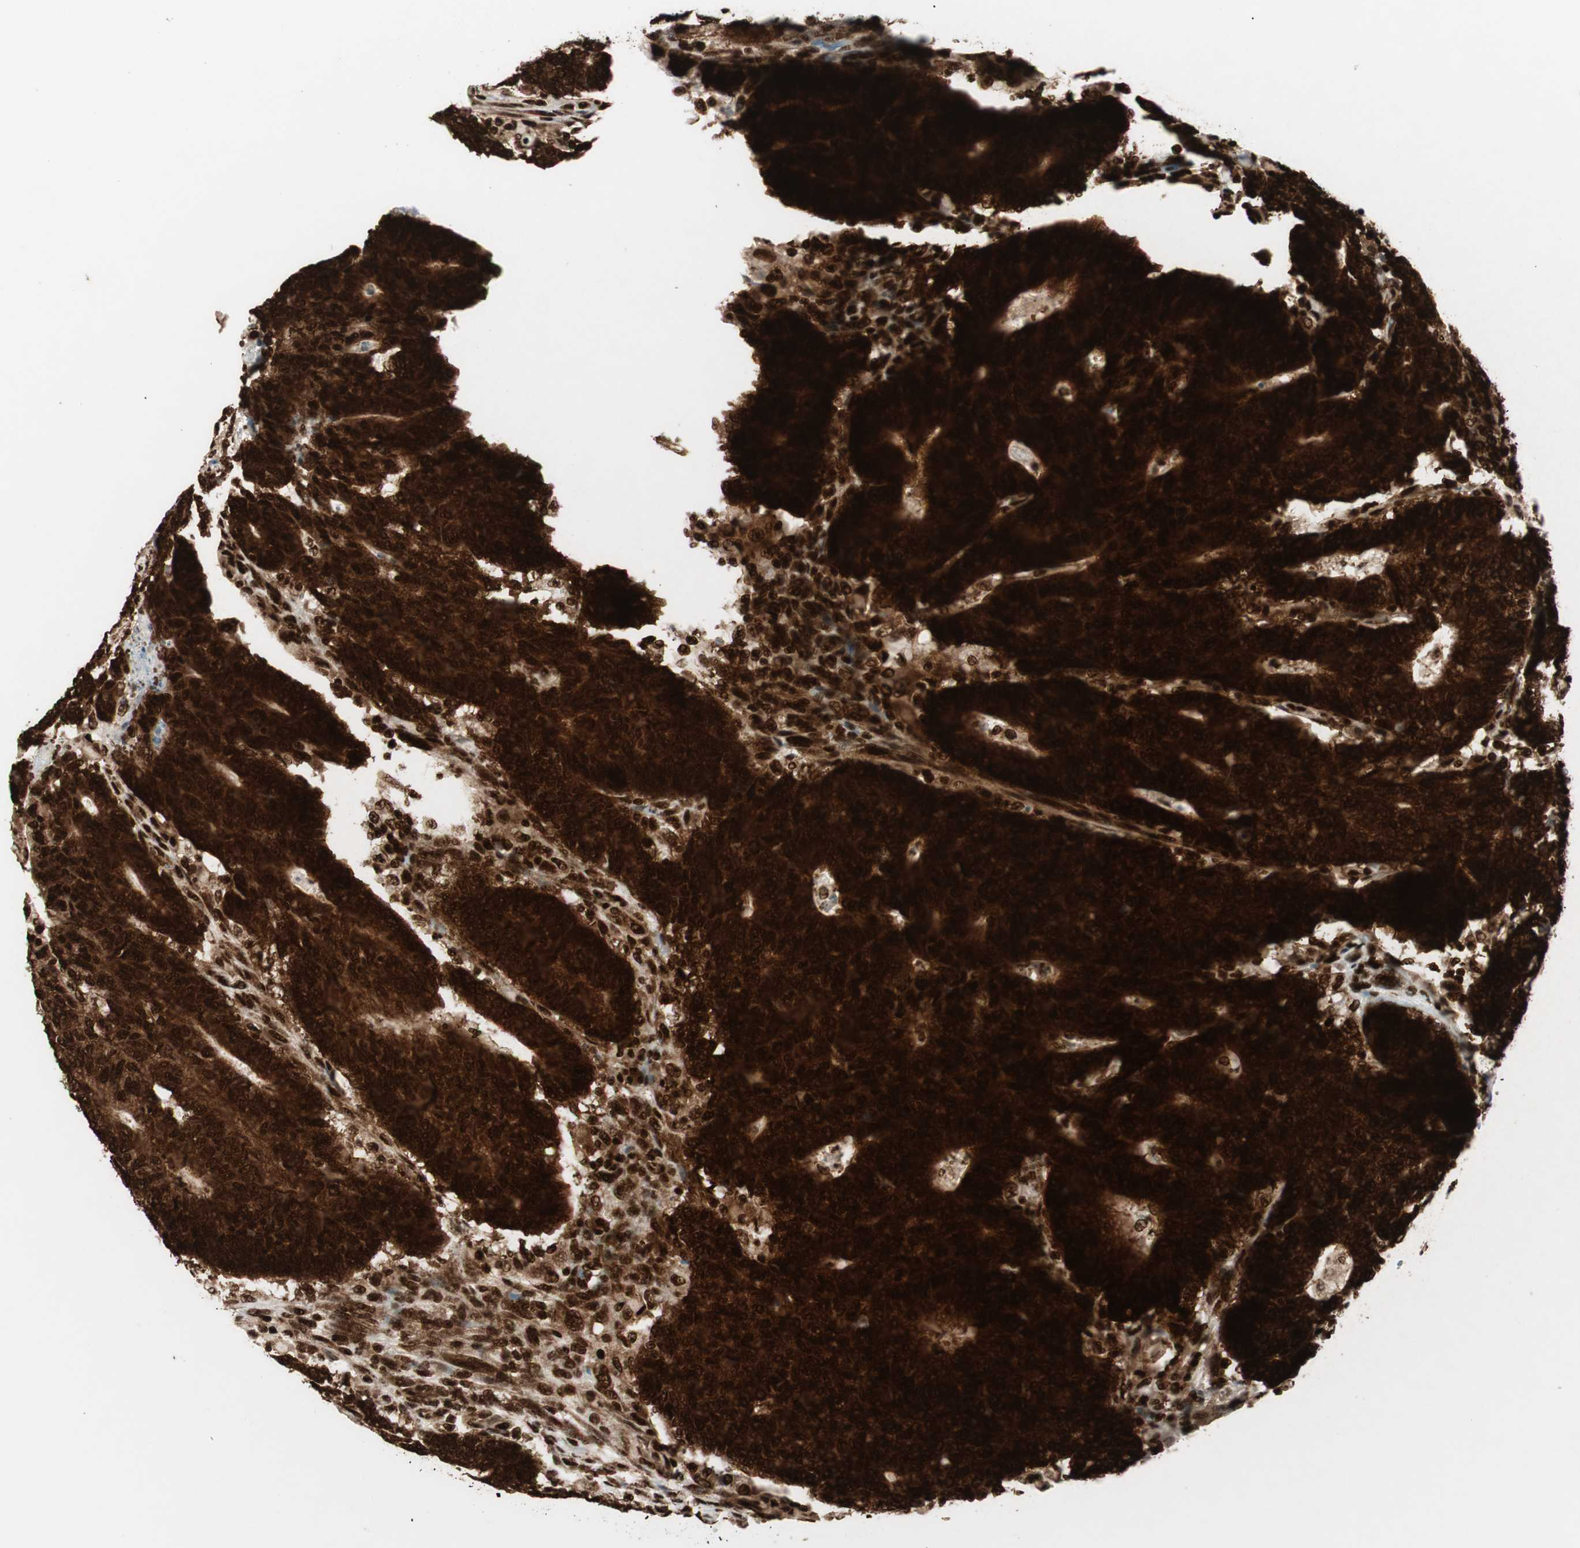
{"staining": {"intensity": "strong", "quantity": ">75%", "location": "cytoplasmic/membranous,nuclear"}, "tissue": "colorectal cancer", "cell_type": "Tumor cells", "image_type": "cancer", "snomed": [{"axis": "morphology", "description": "Normal tissue, NOS"}, {"axis": "morphology", "description": "Adenocarcinoma, NOS"}, {"axis": "topography", "description": "Colon"}], "caption": "Immunohistochemistry of colorectal cancer (adenocarcinoma) reveals high levels of strong cytoplasmic/membranous and nuclear staining in about >75% of tumor cells.", "gene": "EWSR1", "patient": {"sex": "female", "age": 75}}